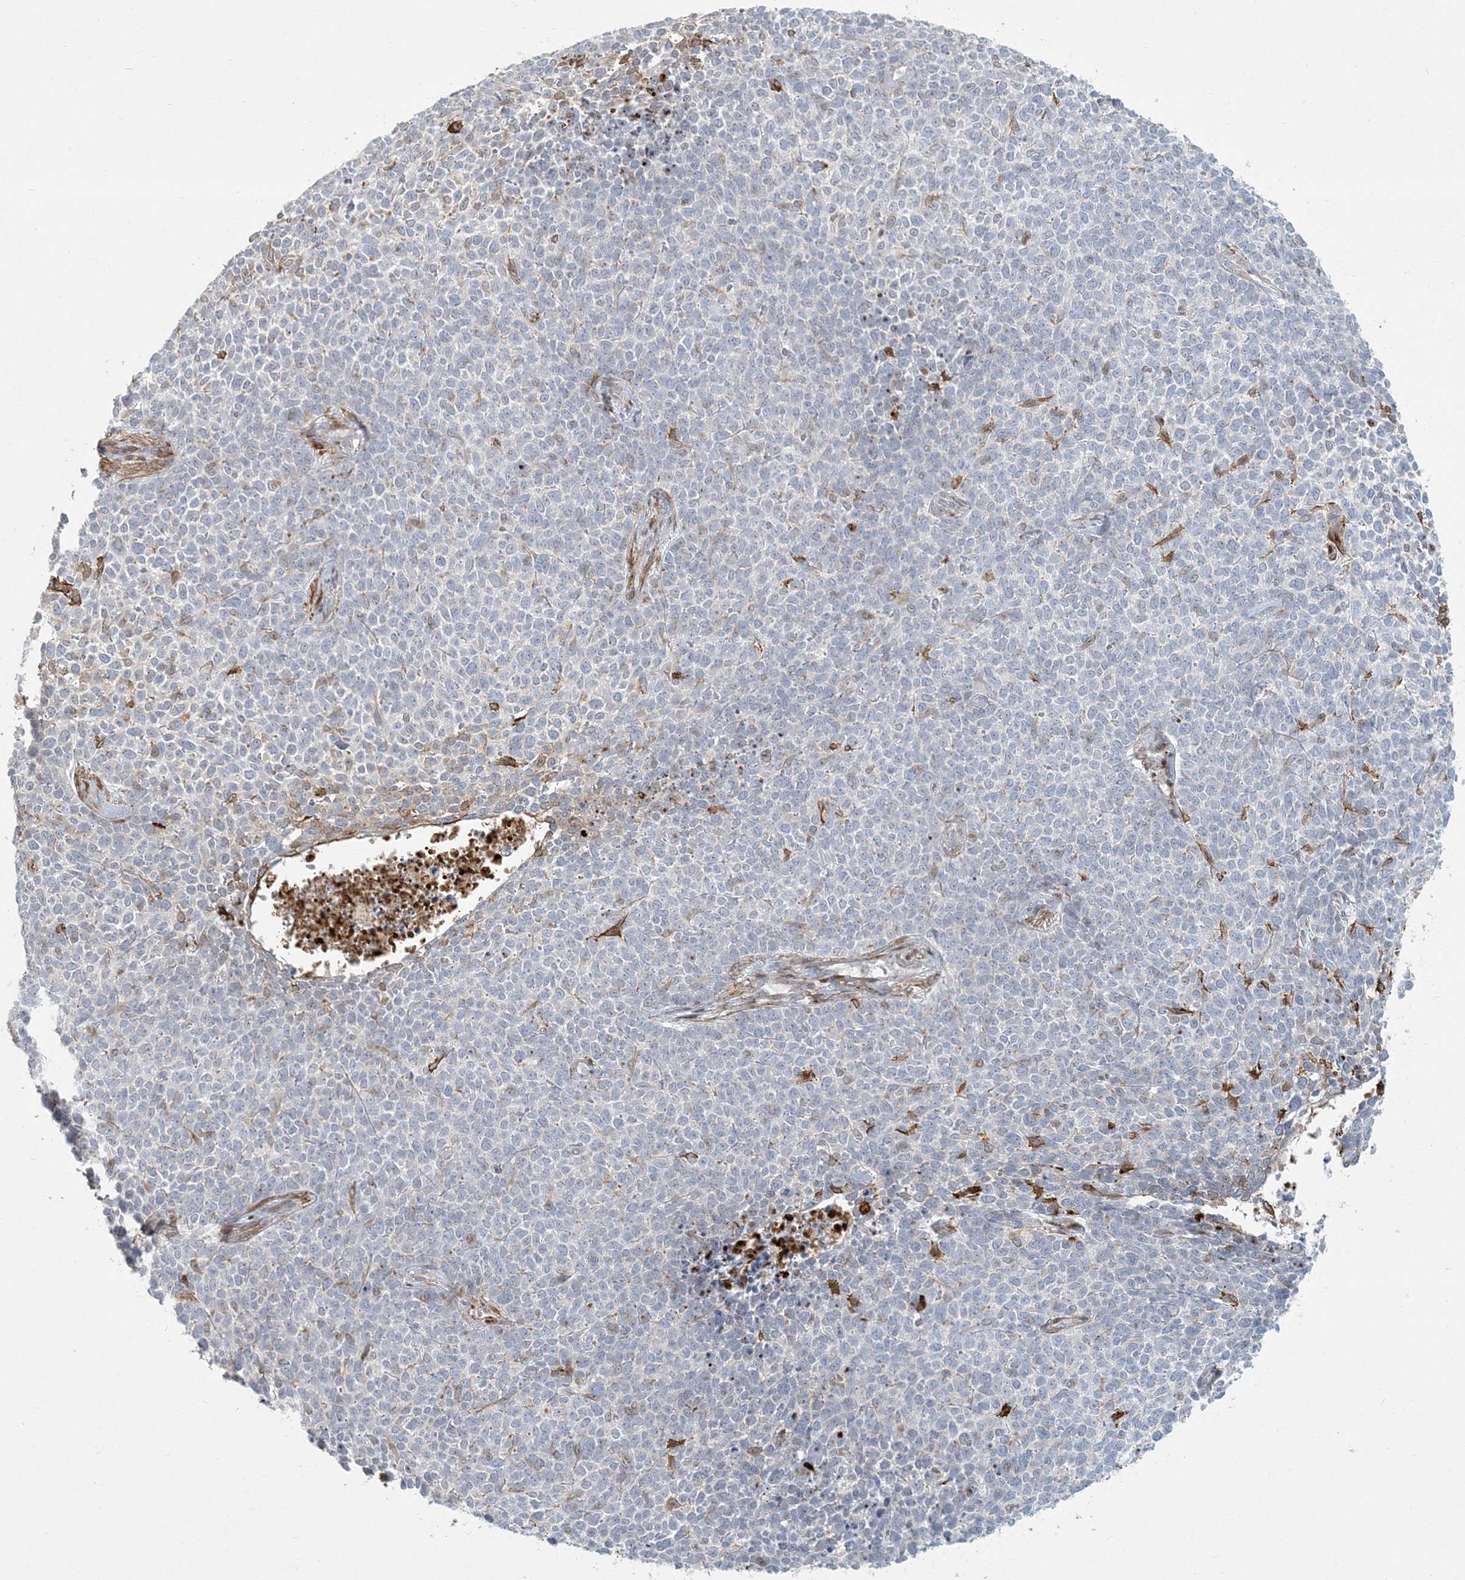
{"staining": {"intensity": "negative", "quantity": "none", "location": "none"}, "tissue": "skin cancer", "cell_type": "Tumor cells", "image_type": "cancer", "snomed": [{"axis": "morphology", "description": "Basal cell carcinoma"}, {"axis": "topography", "description": "Skin"}], "caption": "Immunohistochemistry (IHC) micrograph of neoplastic tissue: human skin cancer stained with DAB reveals no significant protein positivity in tumor cells.", "gene": "BCORL1", "patient": {"sex": "female", "age": 84}}